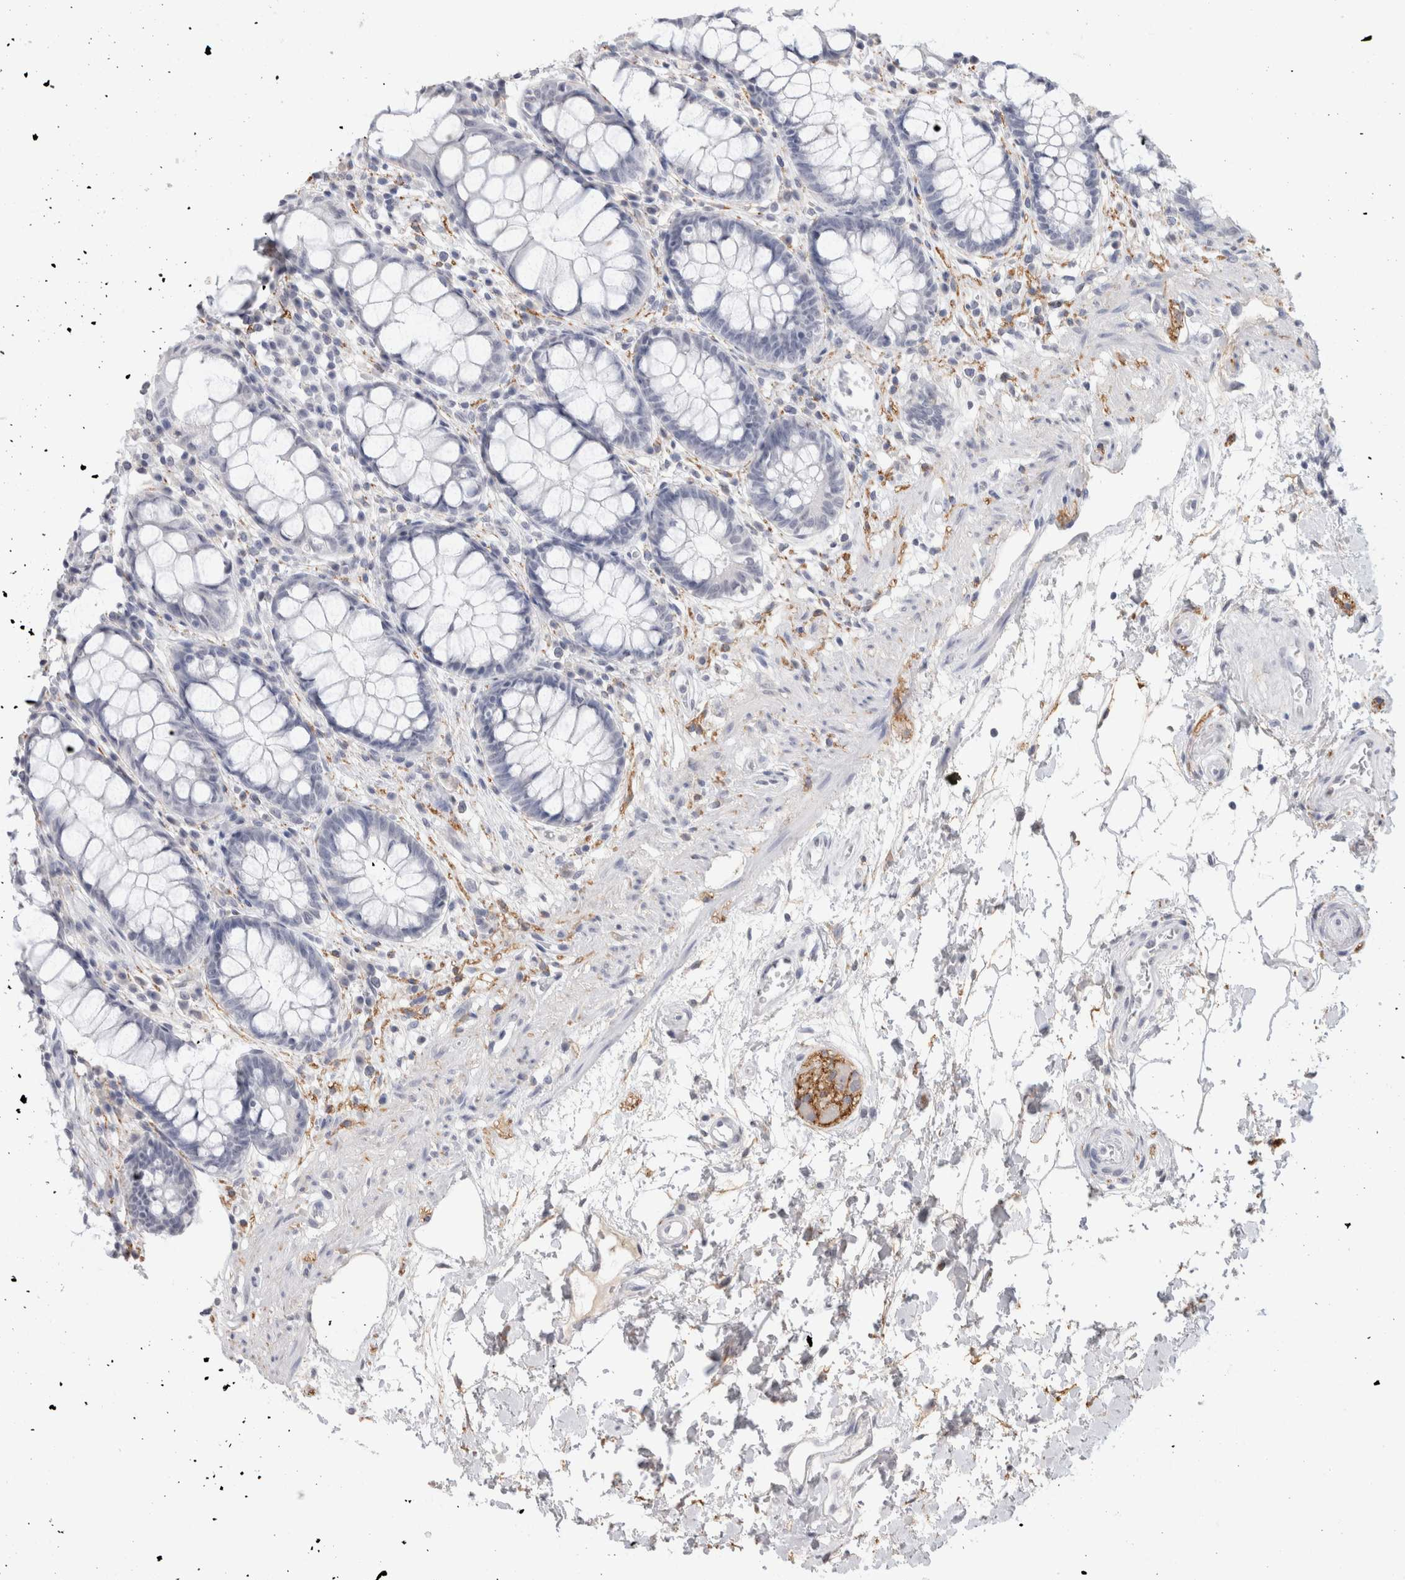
{"staining": {"intensity": "negative", "quantity": "none", "location": "none"}, "tissue": "rectum", "cell_type": "Glandular cells", "image_type": "normal", "snomed": [{"axis": "morphology", "description": "Normal tissue, NOS"}, {"axis": "topography", "description": "Rectum"}], "caption": "Rectum stained for a protein using immunohistochemistry (IHC) exhibits no expression glandular cells.", "gene": "CADM3", "patient": {"sex": "male", "age": 64}}